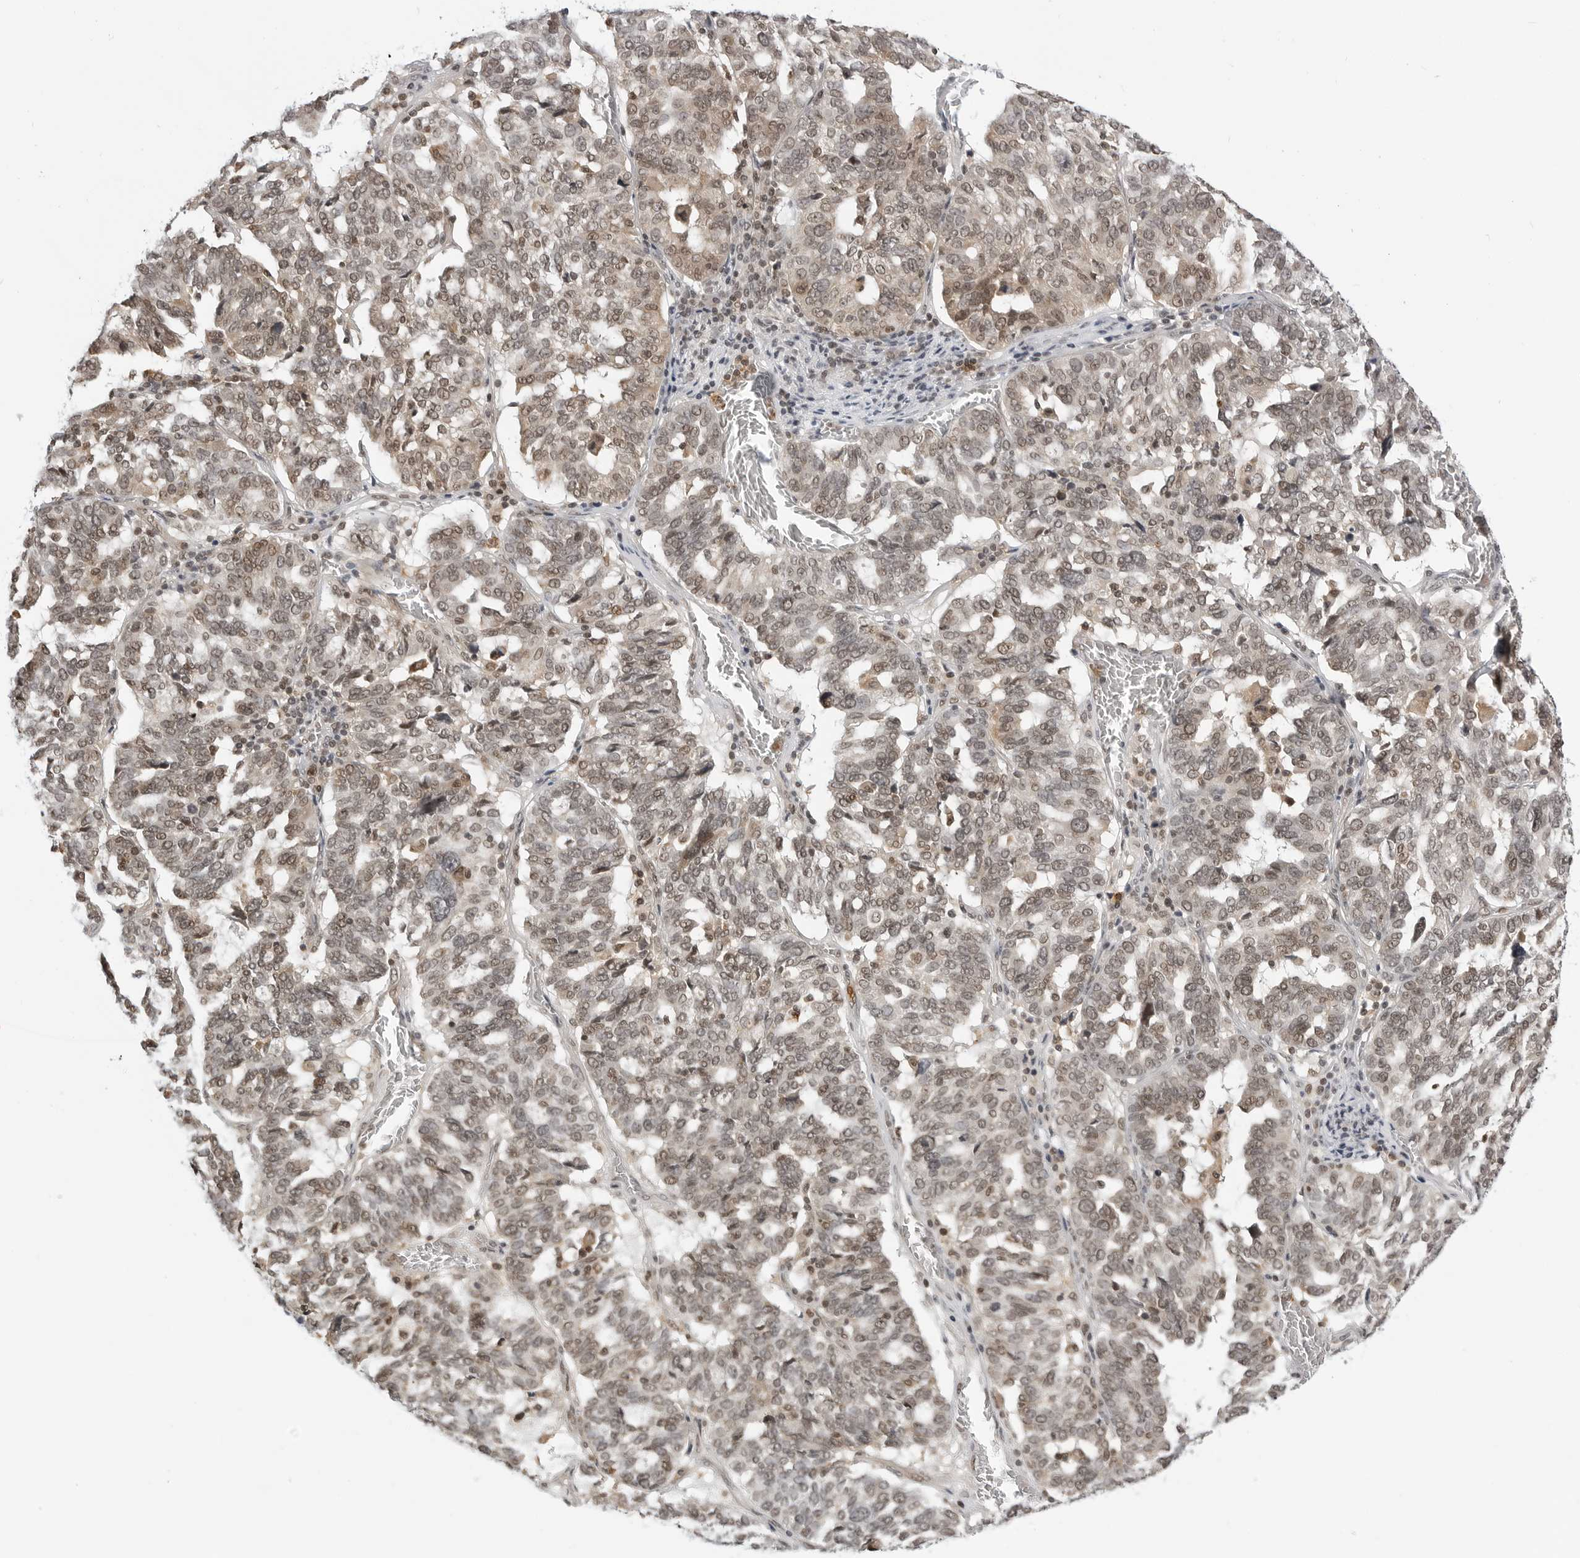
{"staining": {"intensity": "moderate", "quantity": ">75%", "location": "cytoplasmic/membranous,nuclear"}, "tissue": "ovarian cancer", "cell_type": "Tumor cells", "image_type": "cancer", "snomed": [{"axis": "morphology", "description": "Cystadenocarcinoma, serous, NOS"}, {"axis": "topography", "description": "Ovary"}], "caption": "Ovarian cancer (serous cystadenocarcinoma) tissue exhibits moderate cytoplasmic/membranous and nuclear expression in approximately >75% of tumor cells, visualized by immunohistochemistry.", "gene": "C8orf33", "patient": {"sex": "female", "age": 59}}